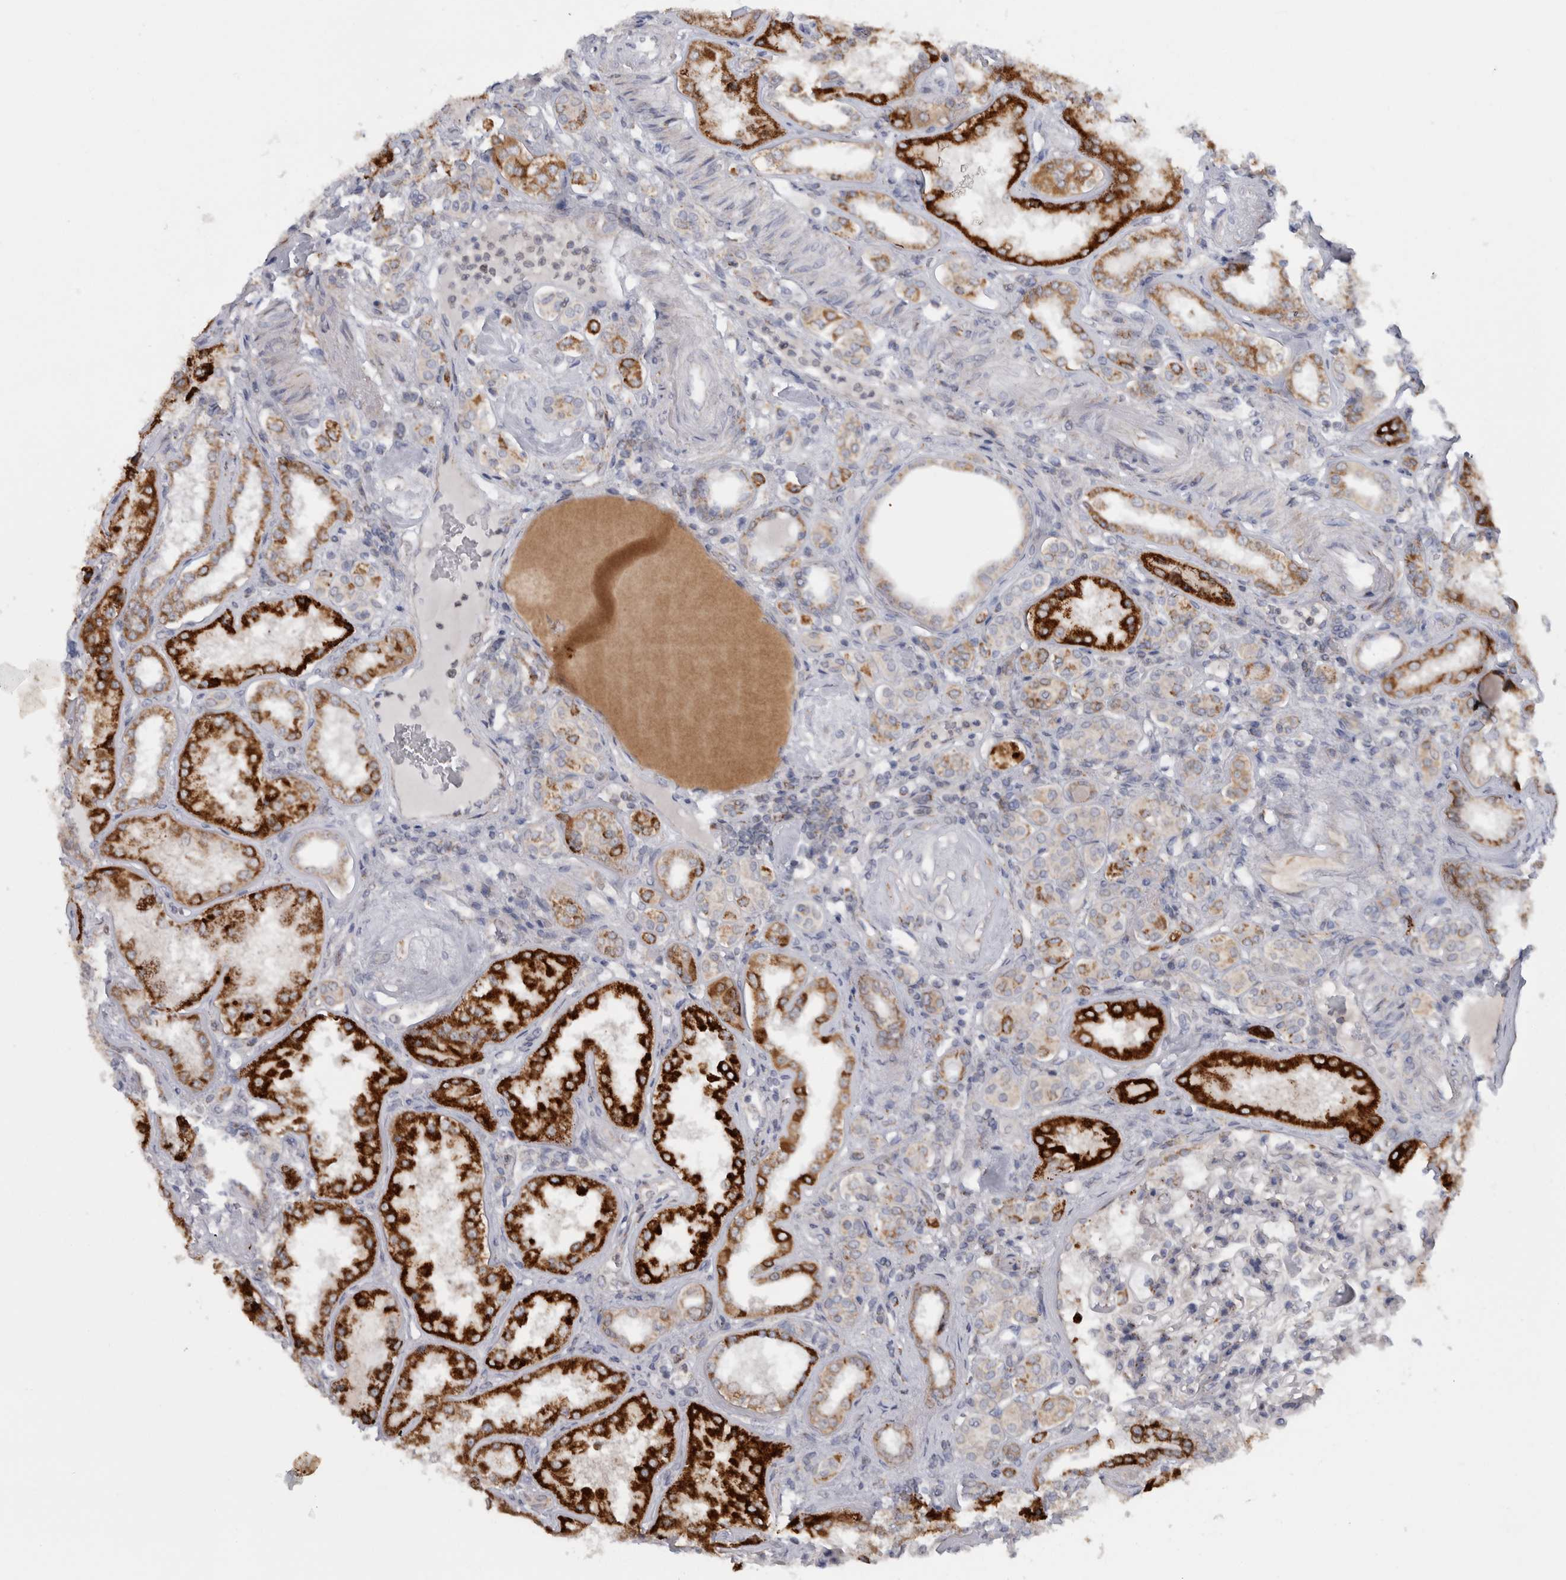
{"staining": {"intensity": "negative", "quantity": "none", "location": "none"}, "tissue": "kidney", "cell_type": "Cells in glomeruli", "image_type": "normal", "snomed": [{"axis": "morphology", "description": "Normal tissue, NOS"}, {"axis": "topography", "description": "Kidney"}], "caption": "Immunohistochemistry image of benign kidney stained for a protein (brown), which exhibits no expression in cells in glomeruli.", "gene": "RAB18", "patient": {"sex": "female", "age": 56}}